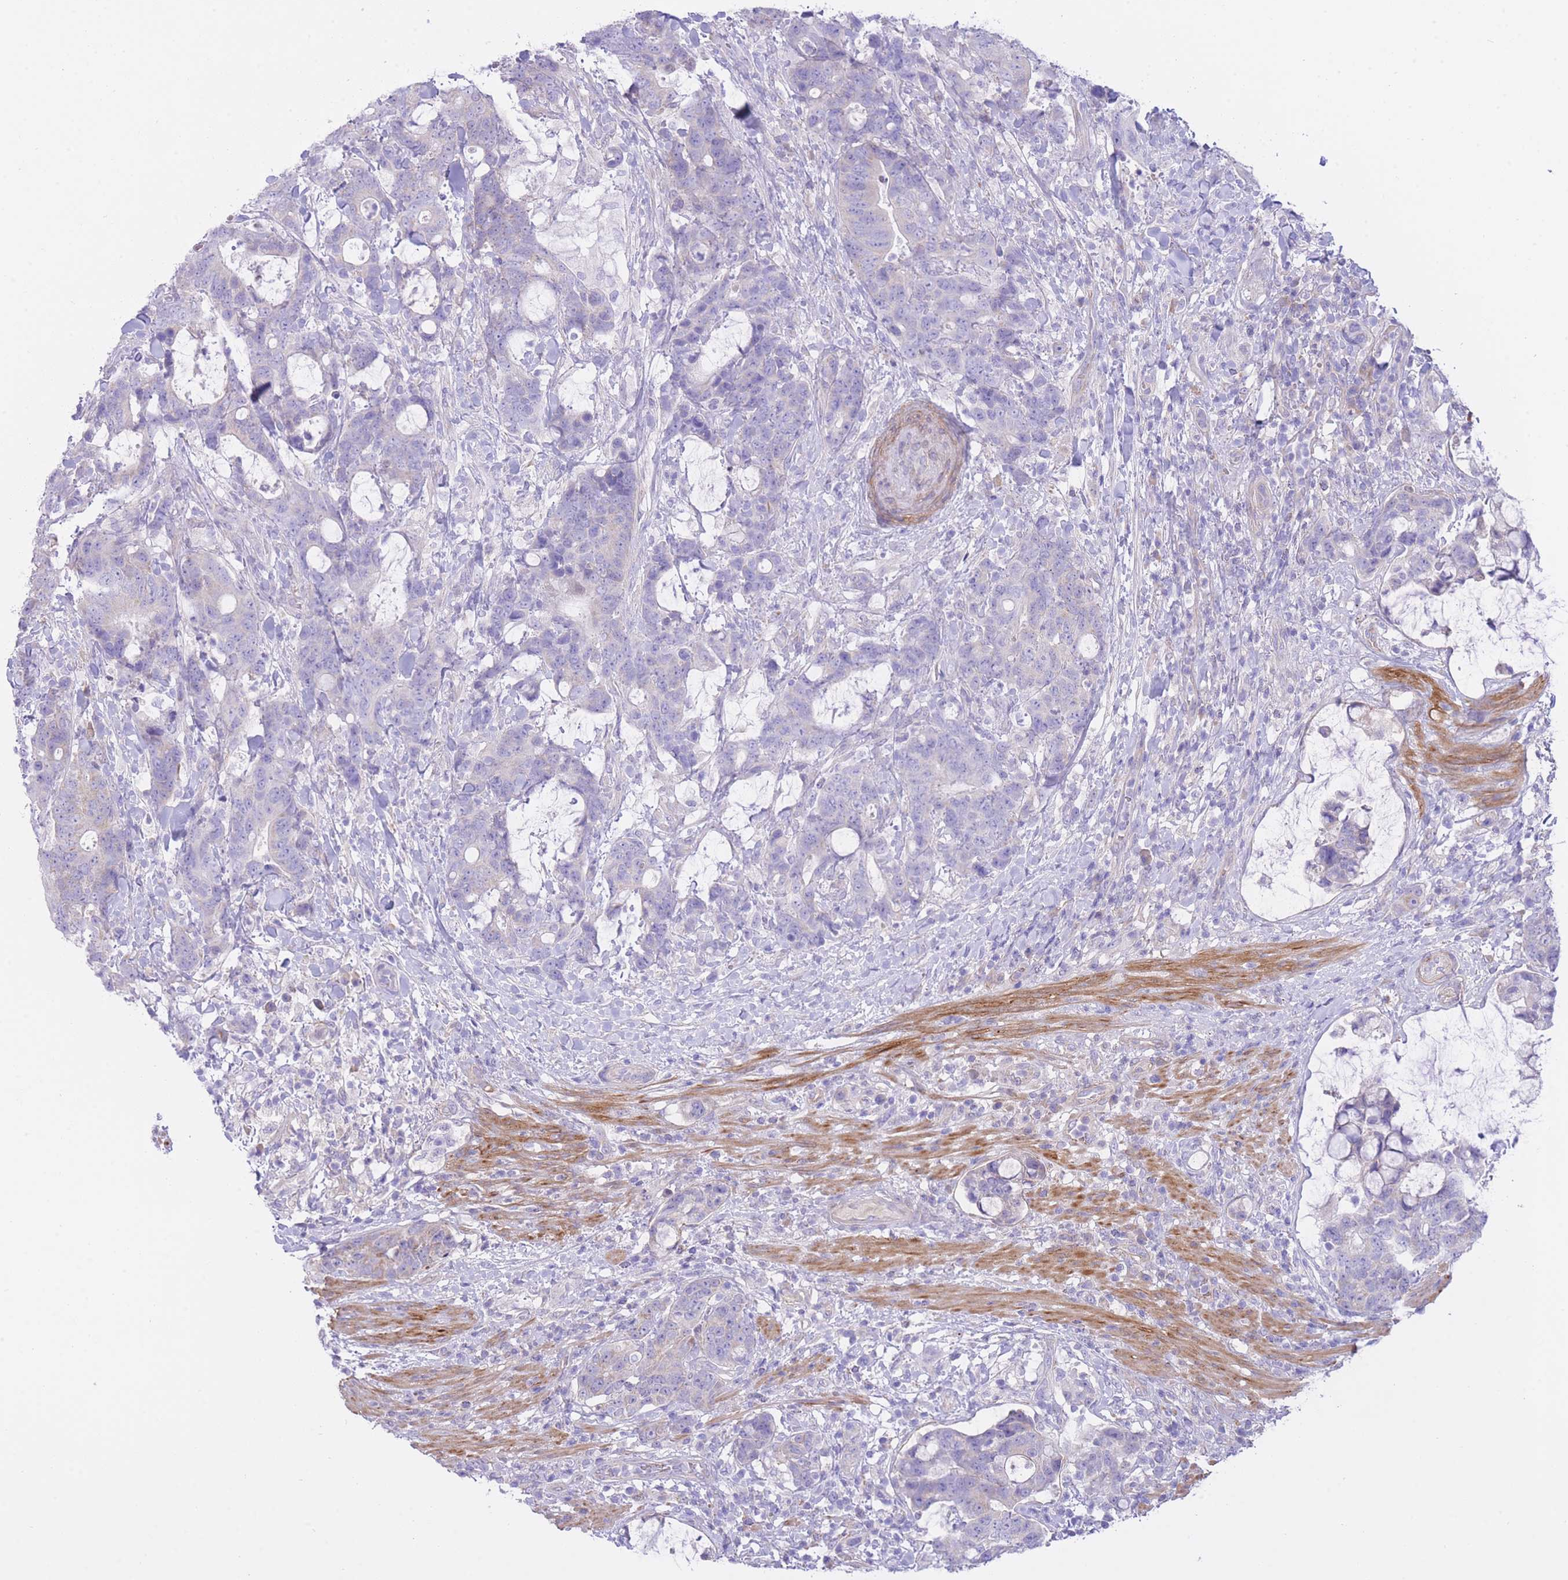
{"staining": {"intensity": "negative", "quantity": "none", "location": "none"}, "tissue": "colorectal cancer", "cell_type": "Tumor cells", "image_type": "cancer", "snomed": [{"axis": "morphology", "description": "Adenocarcinoma, NOS"}, {"axis": "topography", "description": "Colon"}], "caption": "This is a image of IHC staining of colorectal cancer (adenocarcinoma), which shows no expression in tumor cells. The staining is performed using DAB brown chromogen with nuclei counter-stained in using hematoxylin.", "gene": "PGM1", "patient": {"sex": "female", "age": 82}}